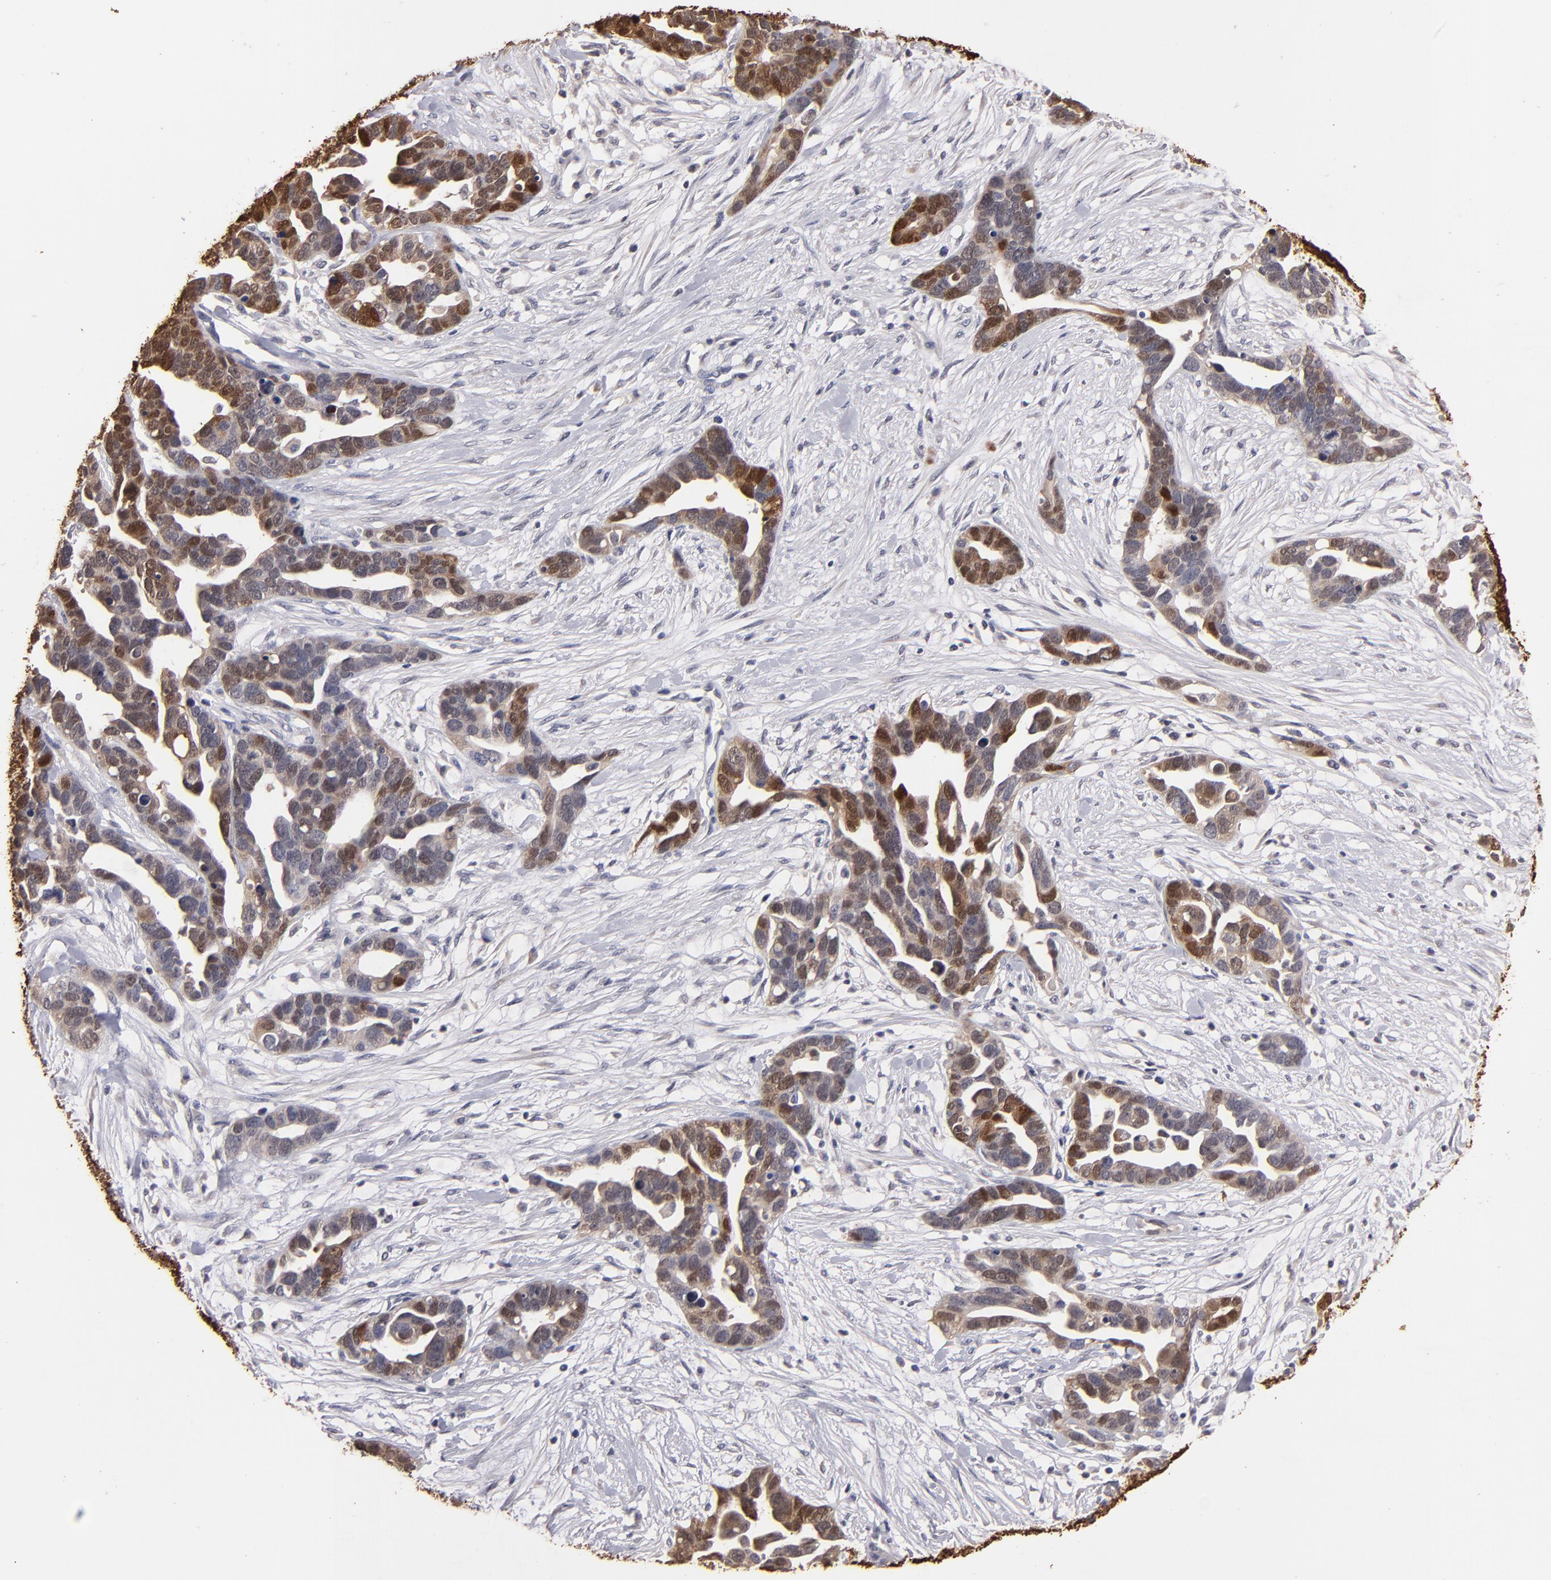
{"staining": {"intensity": "moderate", "quantity": "25%-75%", "location": "cytoplasmic/membranous,nuclear"}, "tissue": "ovarian cancer", "cell_type": "Tumor cells", "image_type": "cancer", "snomed": [{"axis": "morphology", "description": "Cystadenocarcinoma, serous, NOS"}, {"axis": "topography", "description": "Ovary"}], "caption": "Serous cystadenocarcinoma (ovarian) tissue exhibits moderate cytoplasmic/membranous and nuclear expression in about 25%-75% of tumor cells (IHC, brightfield microscopy, high magnification).", "gene": "S100A1", "patient": {"sex": "female", "age": 54}}